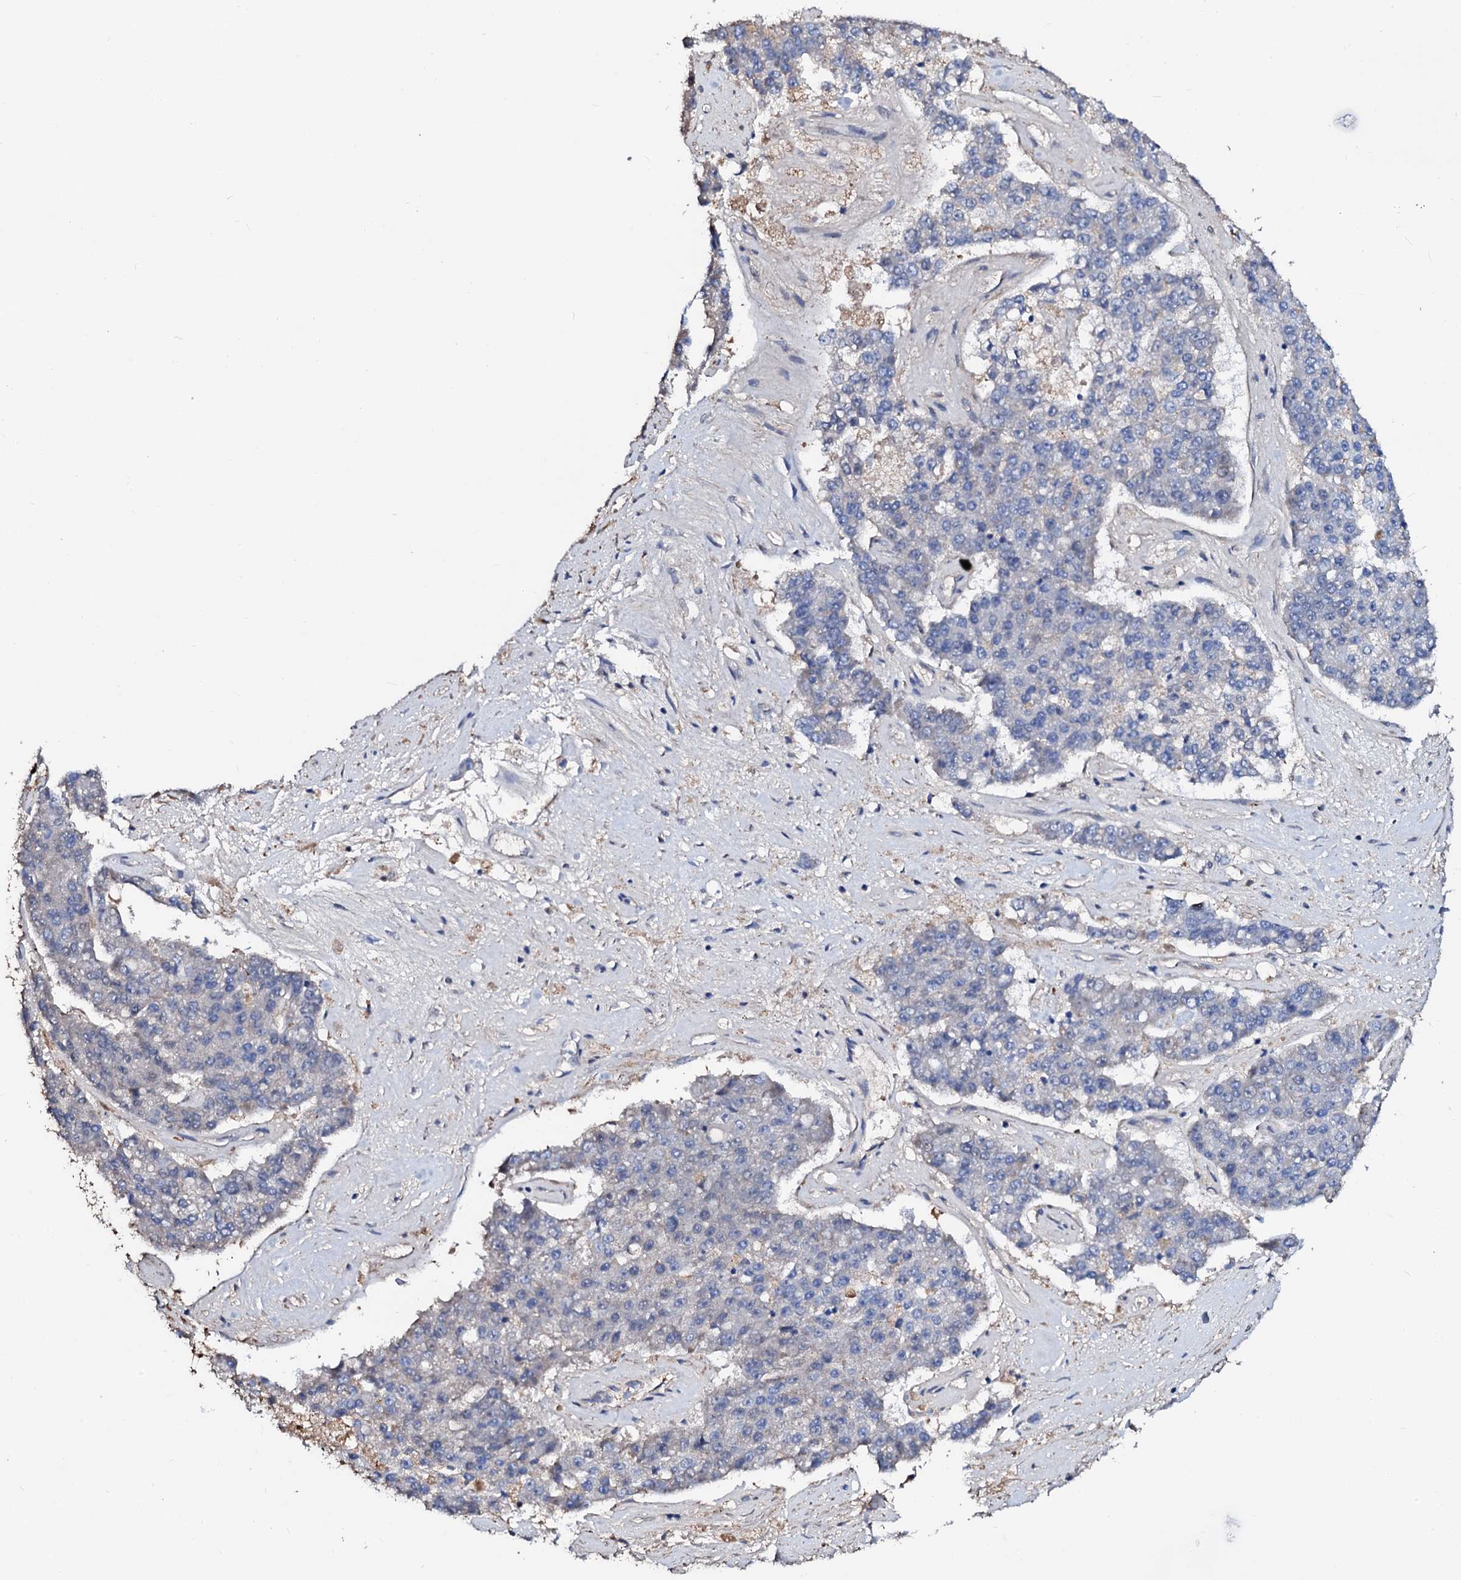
{"staining": {"intensity": "negative", "quantity": "none", "location": "none"}, "tissue": "pancreatic cancer", "cell_type": "Tumor cells", "image_type": "cancer", "snomed": [{"axis": "morphology", "description": "Adenocarcinoma, NOS"}, {"axis": "topography", "description": "Pancreas"}], "caption": "Micrograph shows no protein staining in tumor cells of pancreatic cancer (adenocarcinoma) tissue. Brightfield microscopy of immunohistochemistry (IHC) stained with DAB (3,3'-diaminobenzidine) (brown) and hematoxylin (blue), captured at high magnification.", "gene": "CSKMT", "patient": {"sex": "male", "age": 50}}